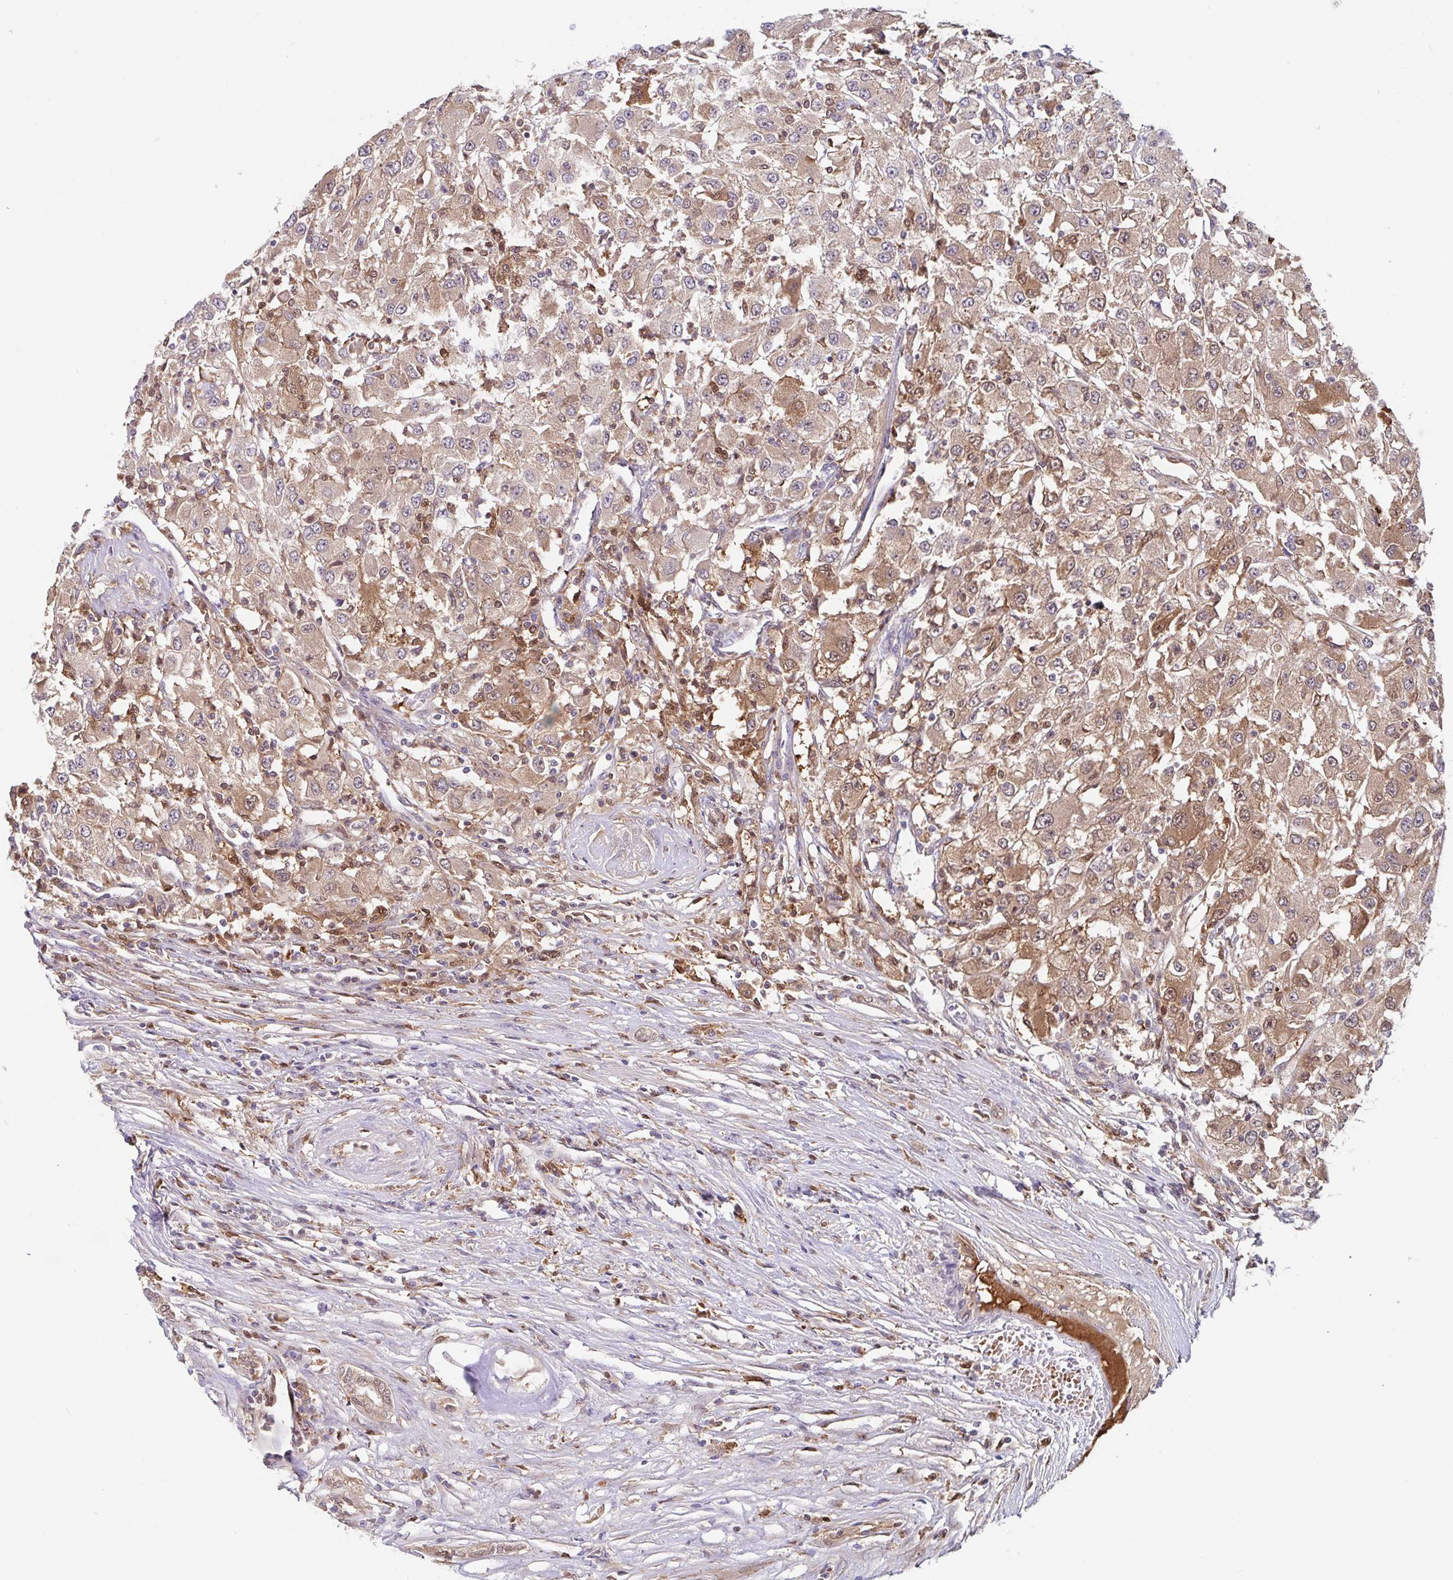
{"staining": {"intensity": "moderate", "quantity": ">75%", "location": "cytoplasmic/membranous,nuclear"}, "tissue": "renal cancer", "cell_type": "Tumor cells", "image_type": "cancer", "snomed": [{"axis": "morphology", "description": "Adenocarcinoma, NOS"}, {"axis": "topography", "description": "Kidney"}], "caption": "A histopathology image of human adenocarcinoma (renal) stained for a protein demonstrates moderate cytoplasmic/membranous and nuclear brown staining in tumor cells.", "gene": "BLVRA", "patient": {"sex": "female", "age": 67}}